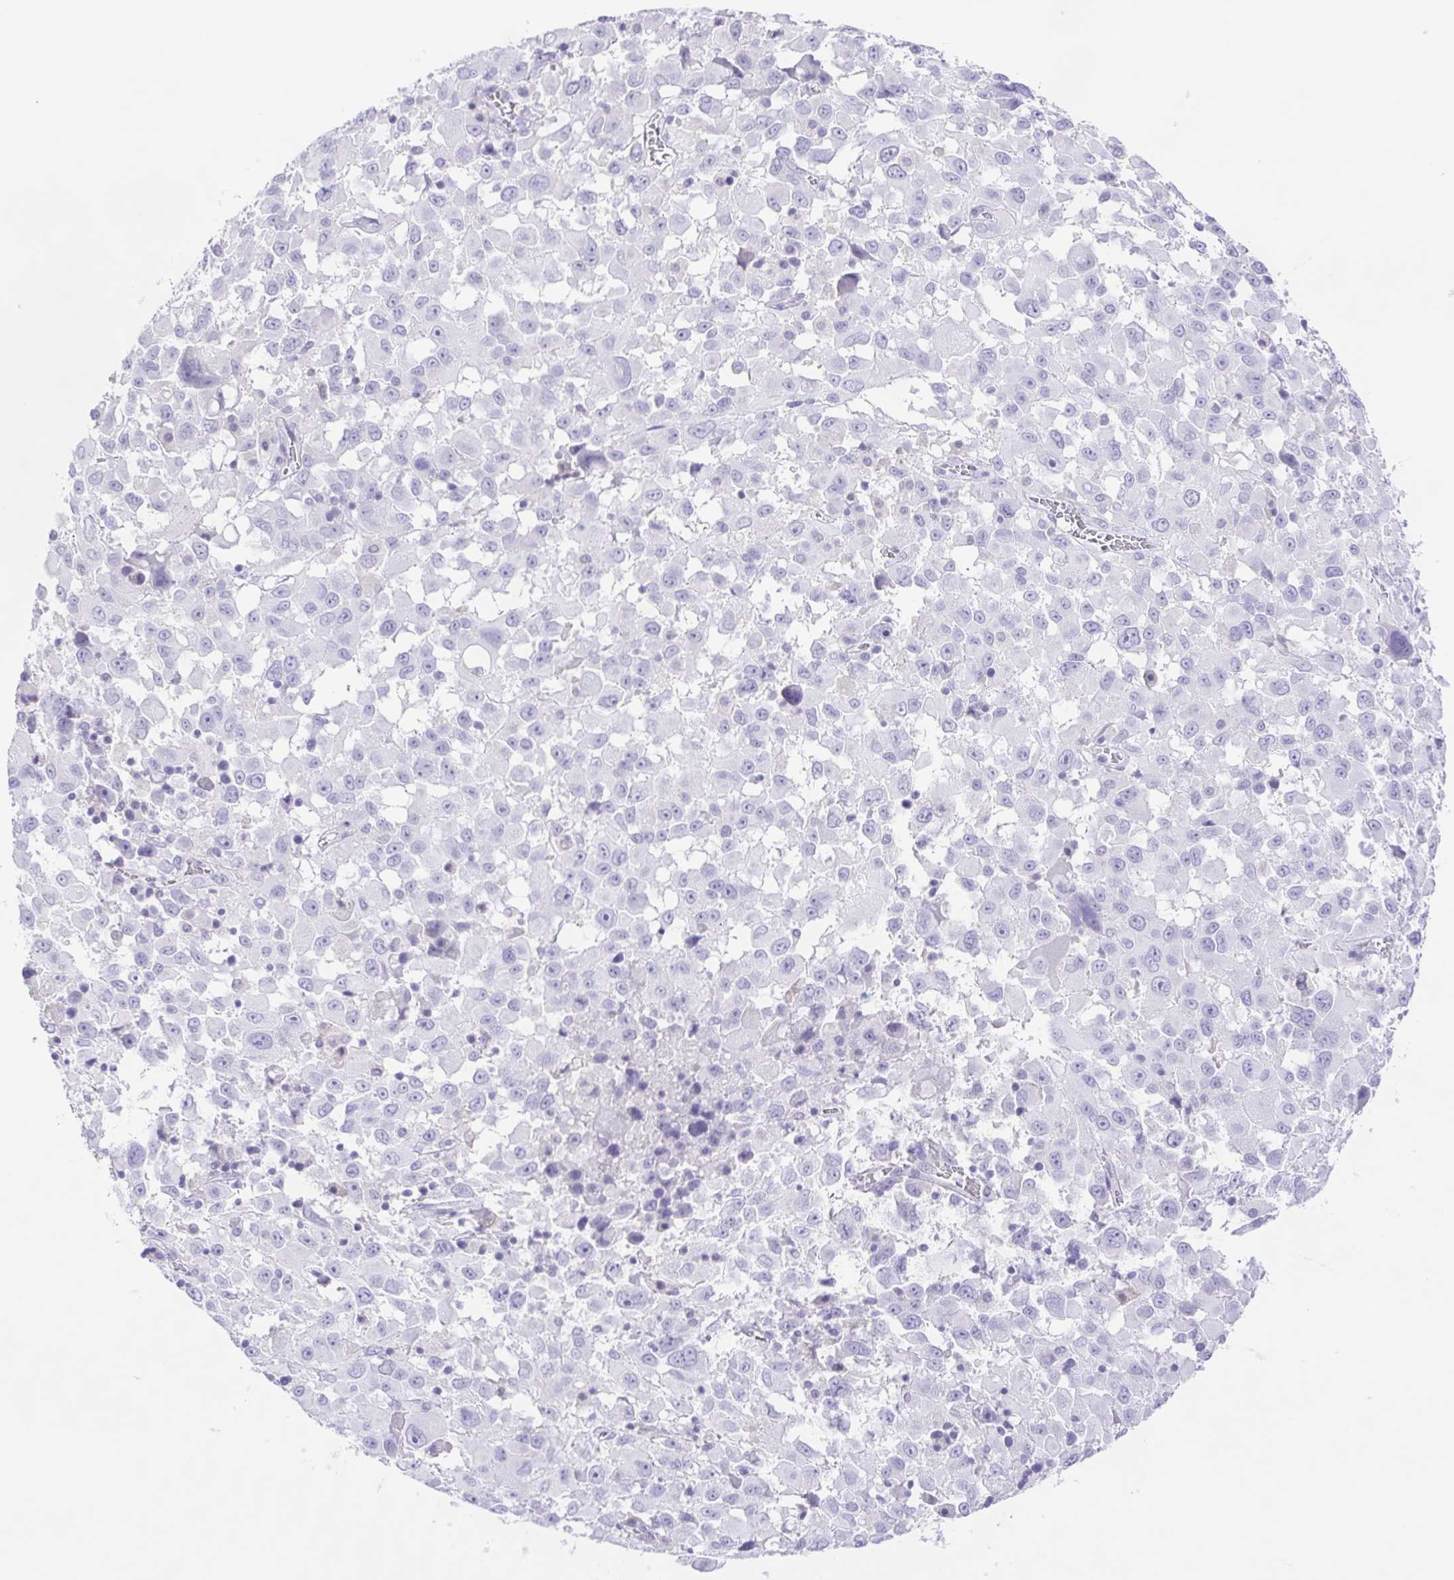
{"staining": {"intensity": "negative", "quantity": "none", "location": "none"}, "tissue": "melanoma", "cell_type": "Tumor cells", "image_type": "cancer", "snomed": [{"axis": "morphology", "description": "Malignant melanoma, Metastatic site"}, {"axis": "topography", "description": "Soft tissue"}], "caption": "Immunohistochemistry (IHC) photomicrograph of neoplastic tissue: malignant melanoma (metastatic site) stained with DAB (3,3'-diaminobenzidine) reveals no significant protein staining in tumor cells. (IHC, brightfield microscopy, high magnification).", "gene": "SYNPR", "patient": {"sex": "male", "age": 50}}